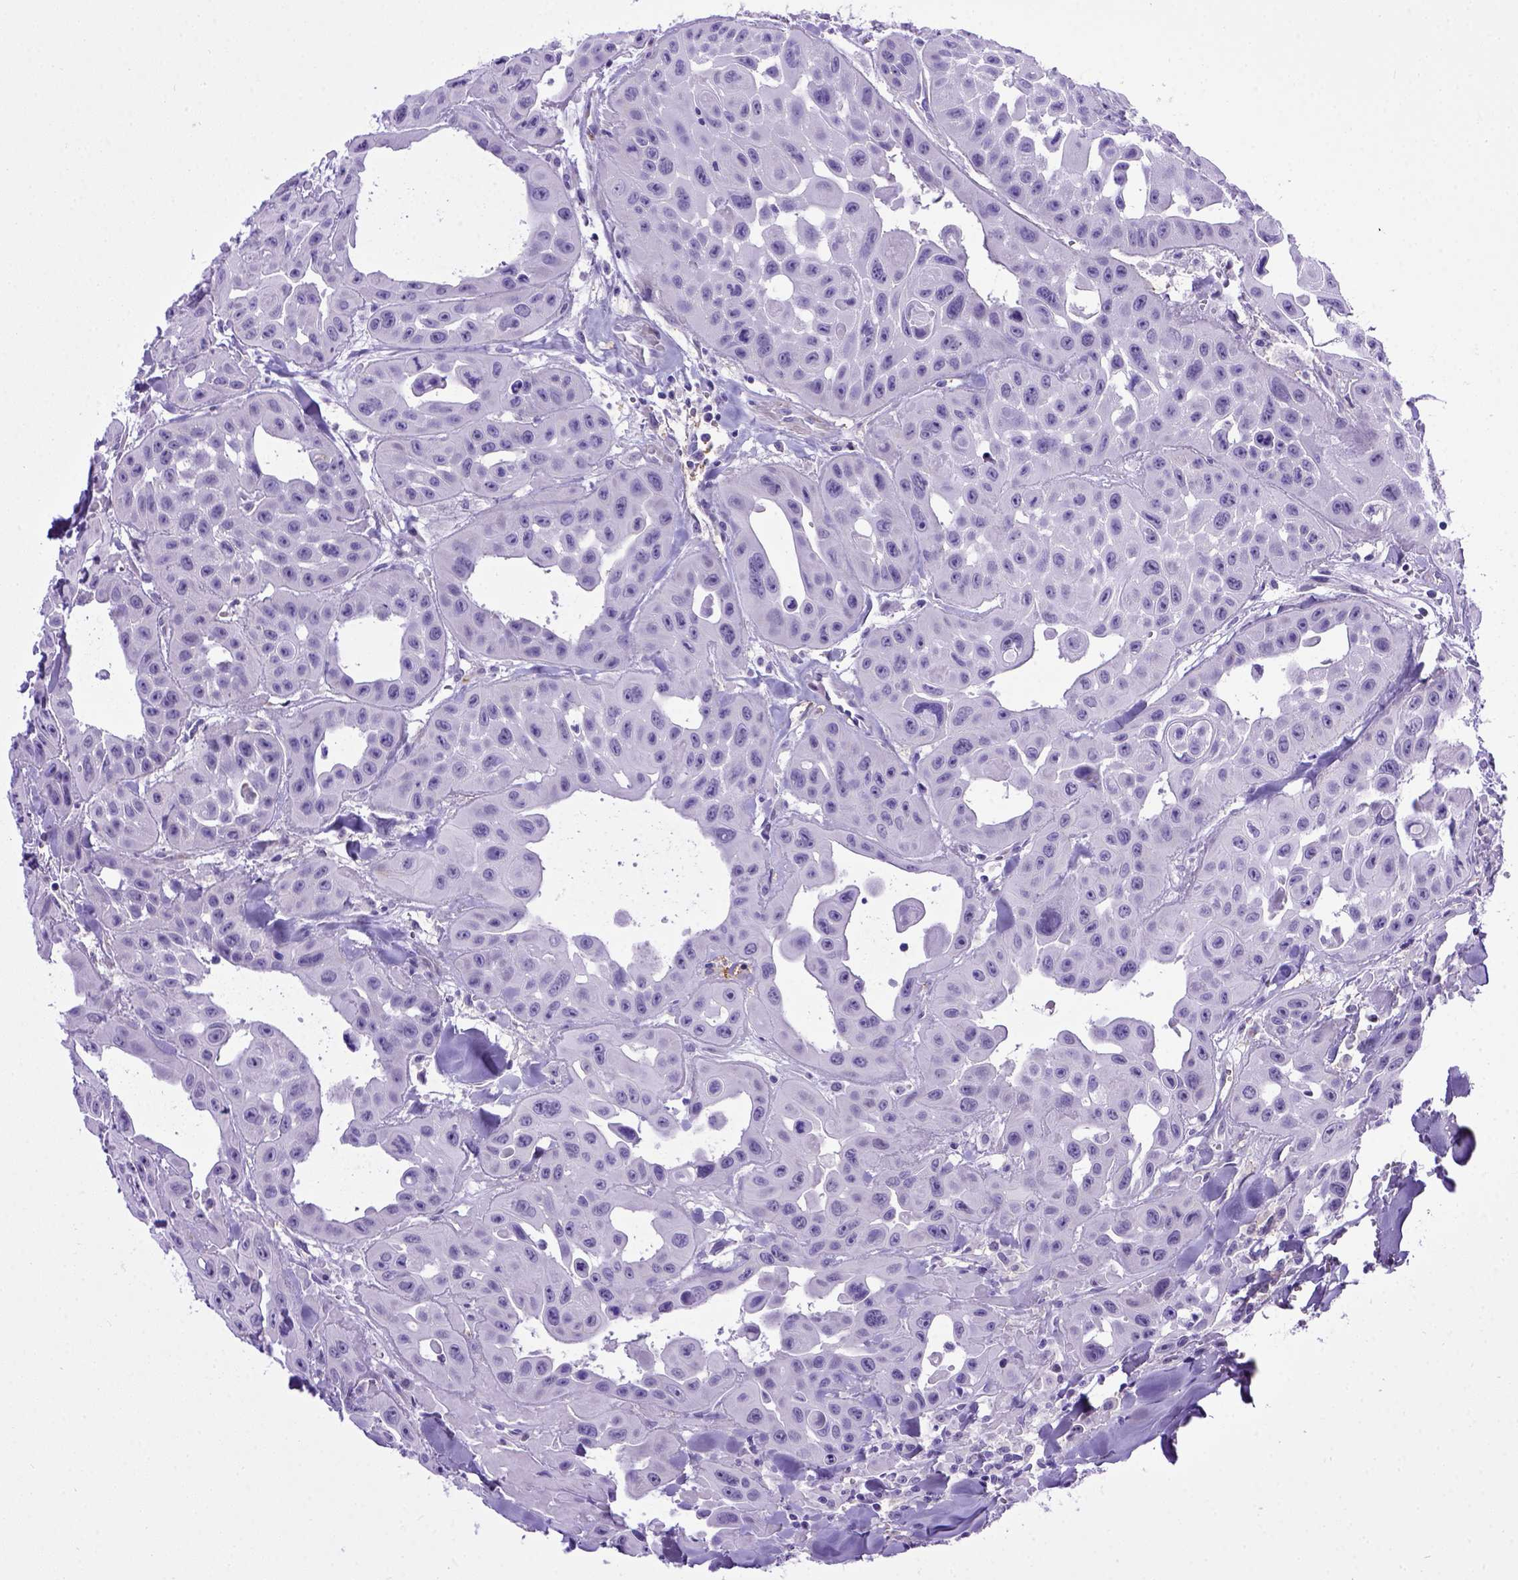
{"staining": {"intensity": "negative", "quantity": "none", "location": "none"}, "tissue": "head and neck cancer", "cell_type": "Tumor cells", "image_type": "cancer", "snomed": [{"axis": "morphology", "description": "Adenocarcinoma, NOS"}, {"axis": "topography", "description": "Head-Neck"}], "caption": "DAB immunohistochemical staining of head and neck cancer displays no significant staining in tumor cells.", "gene": "ADAM12", "patient": {"sex": "male", "age": 73}}